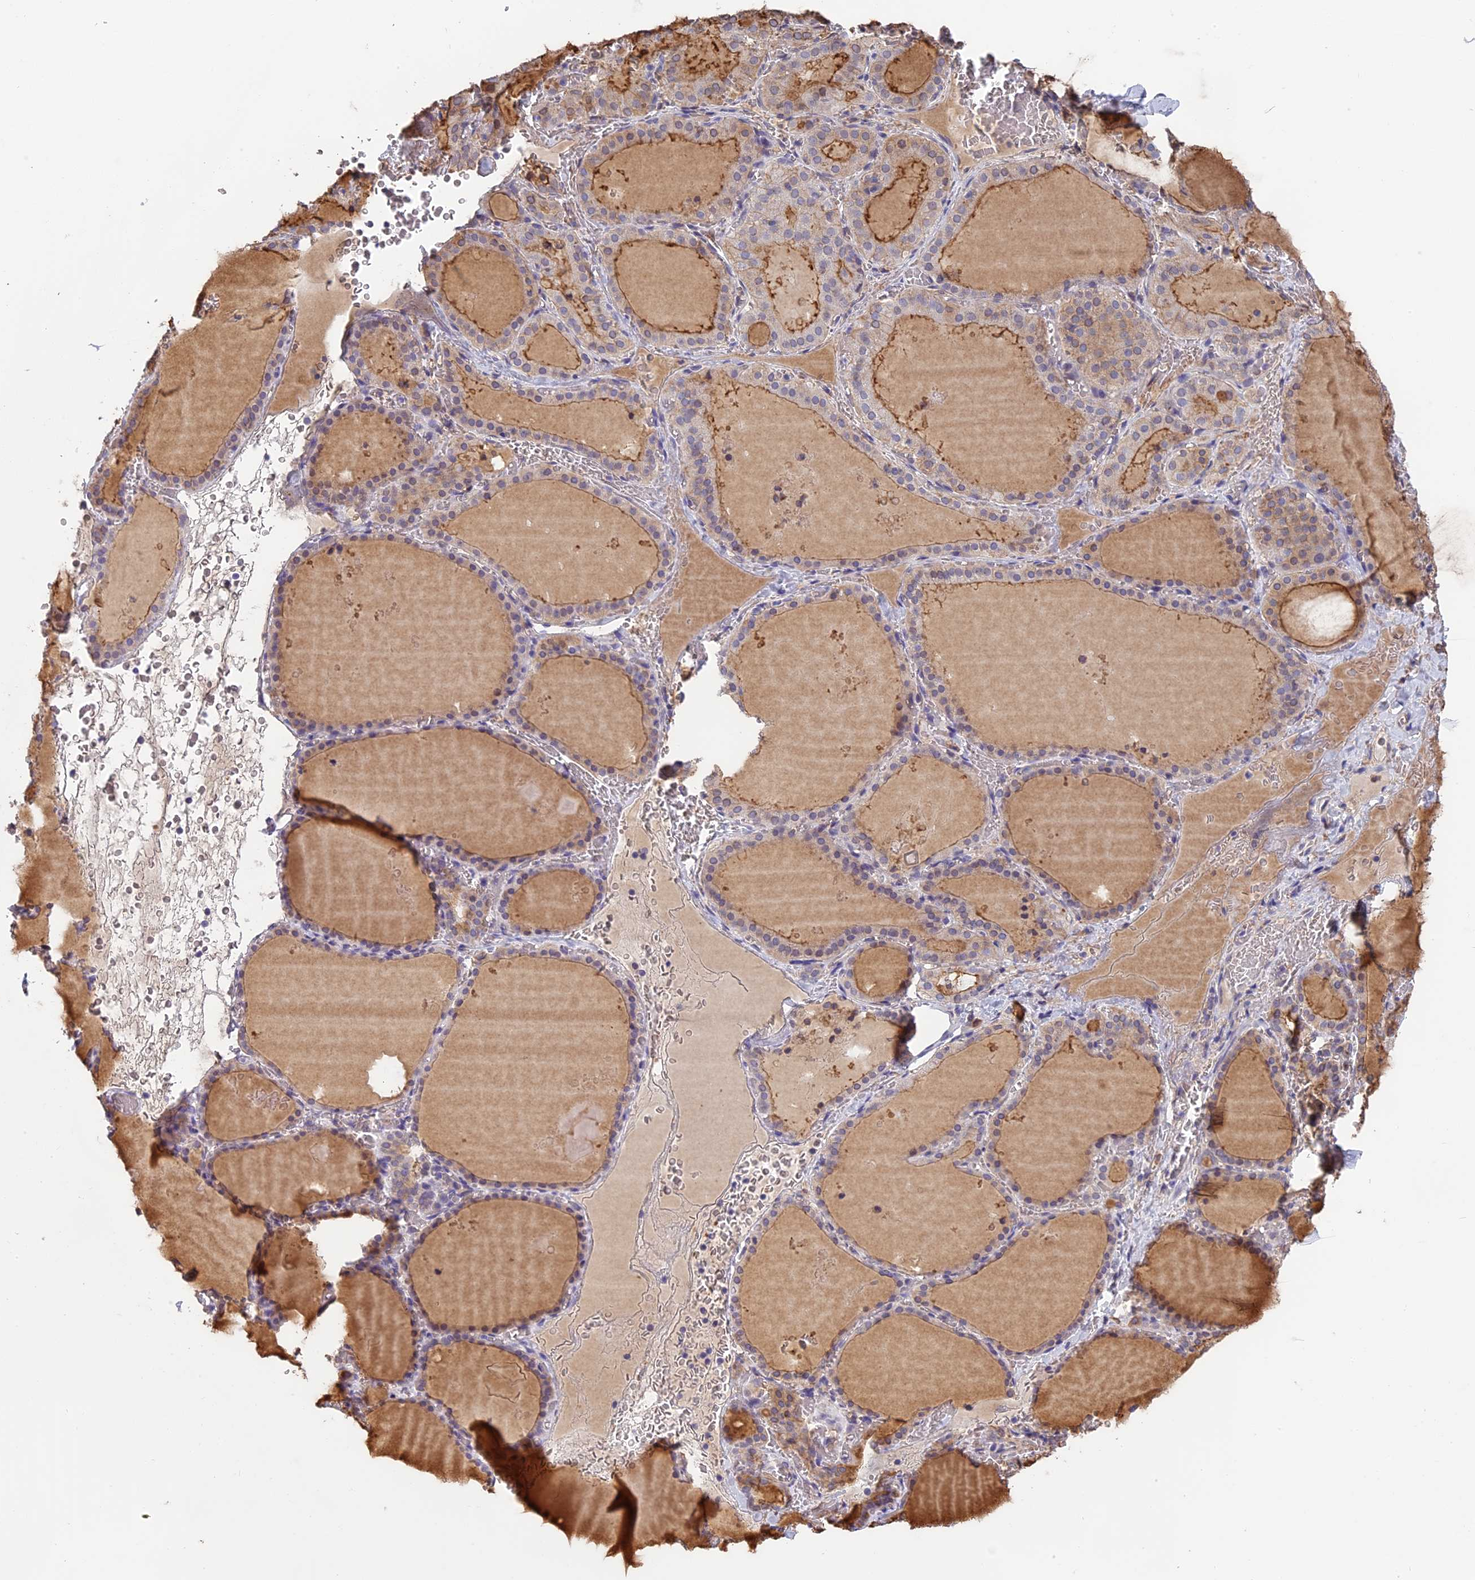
{"staining": {"intensity": "weak", "quantity": "25%-75%", "location": "cytoplasmic/membranous"}, "tissue": "thyroid gland", "cell_type": "Glandular cells", "image_type": "normal", "snomed": [{"axis": "morphology", "description": "Normal tissue, NOS"}, {"axis": "topography", "description": "Thyroid gland"}], "caption": "Thyroid gland stained with immunohistochemistry exhibits weak cytoplasmic/membranous positivity in approximately 25%-75% of glandular cells. The staining was performed using DAB to visualize the protein expression in brown, while the nuclei were stained in blue with hematoxylin (Magnification: 20x).", "gene": "TMEM255B", "patient": {"sex": "female", "age": 39}}